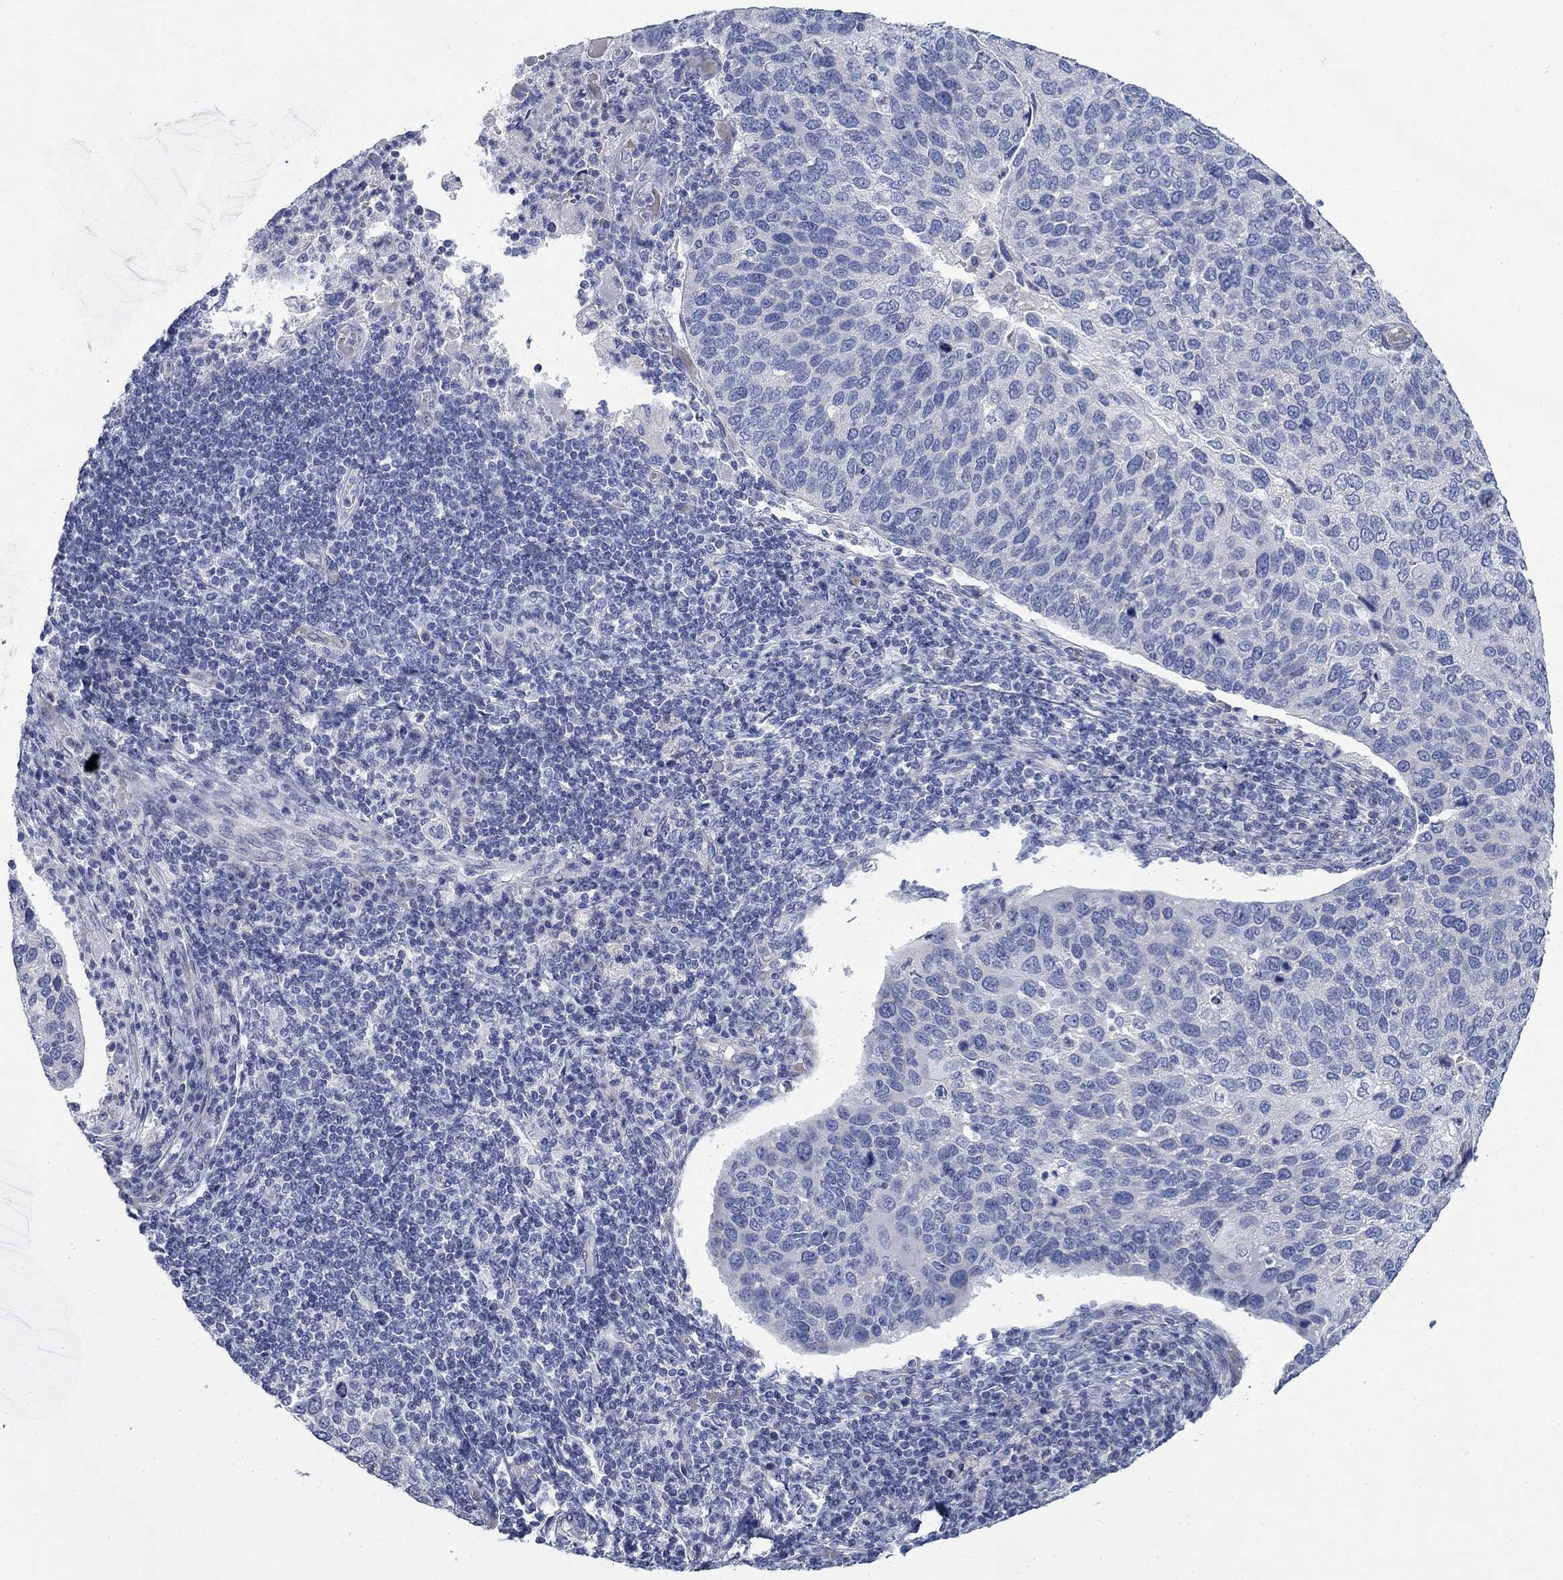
{"staining": {"intensity": "negative", "quantity": "none", "location": "none"}, "tissue": "cervical cancer", "cell_type": "Tumor cells", "image_type": "cancer", "snomed": [{"axis": "morphology", "description": "Squamous cell carcinoma, NOS"}, {"axis": "topography", "description": "Cervix"}], "caption": "Cervical squamous cell carcinoma stained for a protein using immunohistochemistry shows no expression tumor cells.", "gene": "DNER", "patient": {"sex": "female", "age": 54}}